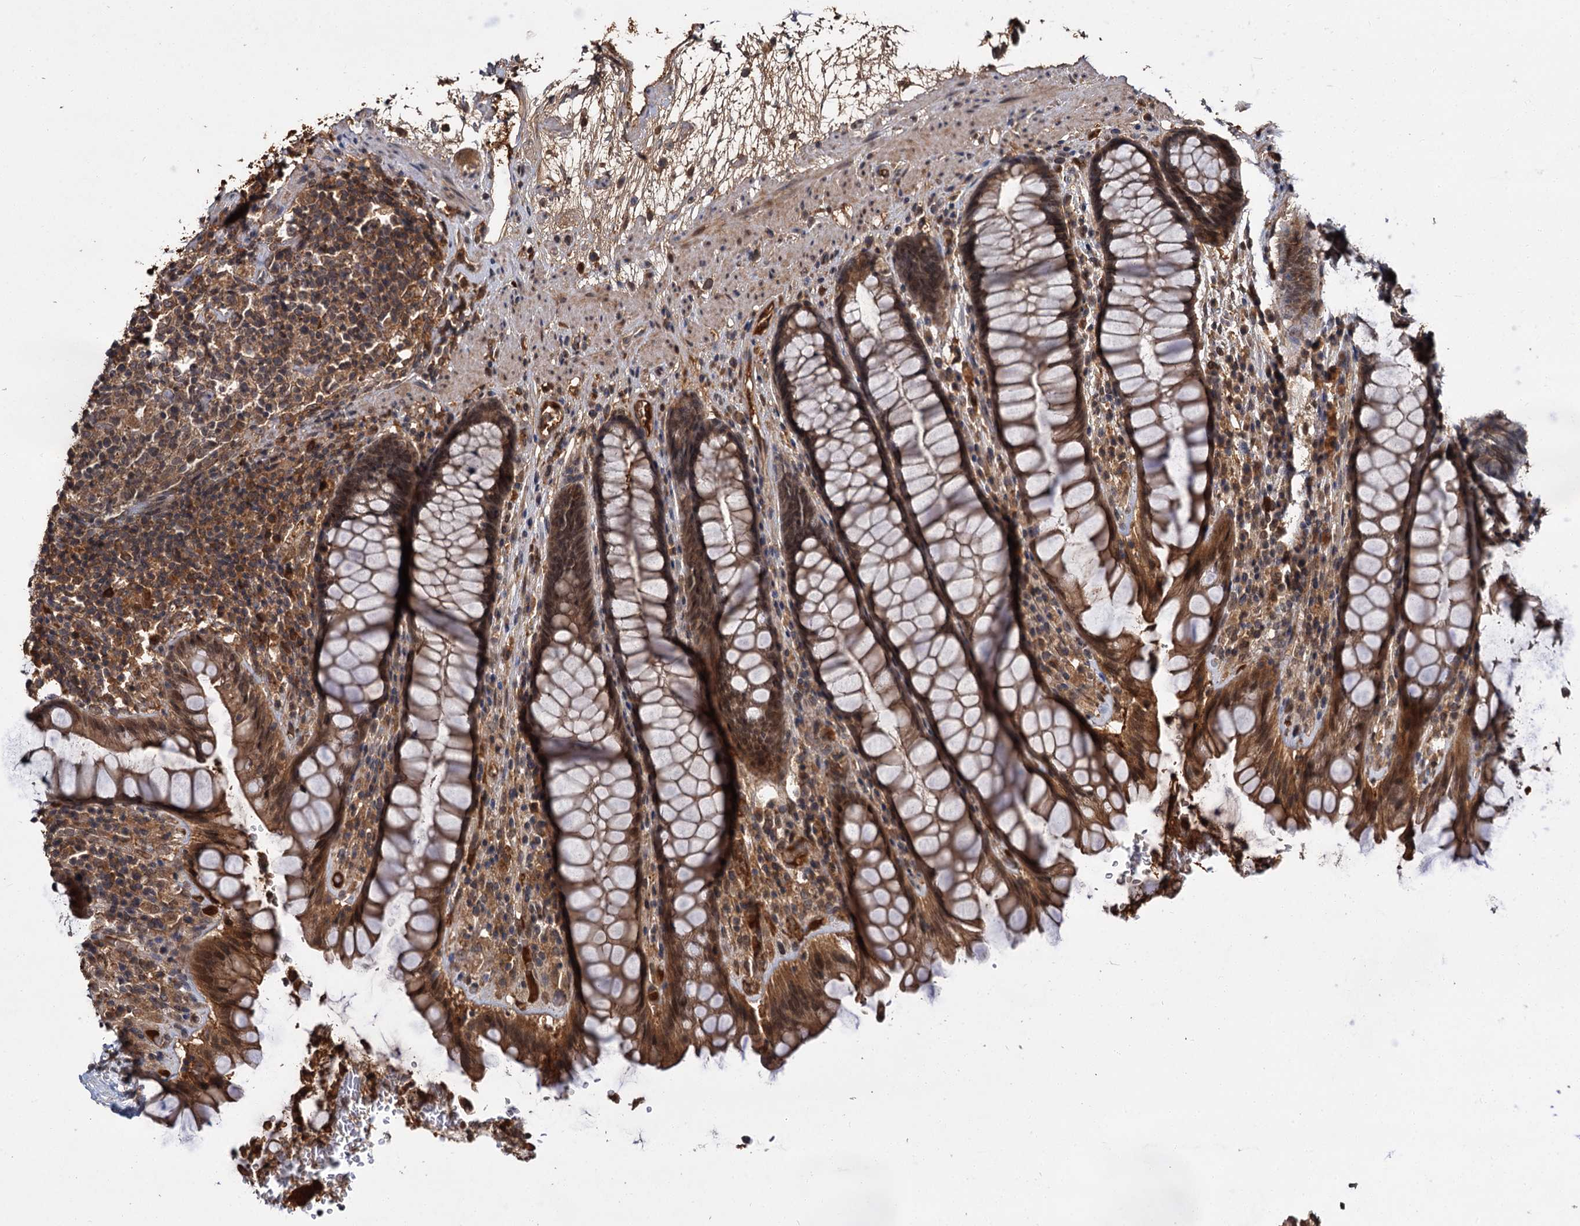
{"staining": {"intensity": "moderate", "quantity": ">75%", "location": "cytoplasmic/membranous,nuclear"}, "tissue": "rectum", "cell_type": "Glandular cells", "image_type": "normal", "snomed": [{"axis": "morphology", "description": "Normal tissue, NOS"}, {"axis": "topography", "description": "Rectum"}], "caption": "Immunohistochemical staining of unremarkable rectum displays >75% levels of moderate cytoplasmic/membranous,nuclear protein expression in approximately >75% of glandular cells.", "gene": "MBD6", "patient": {"sex": "male", "age": 64}}